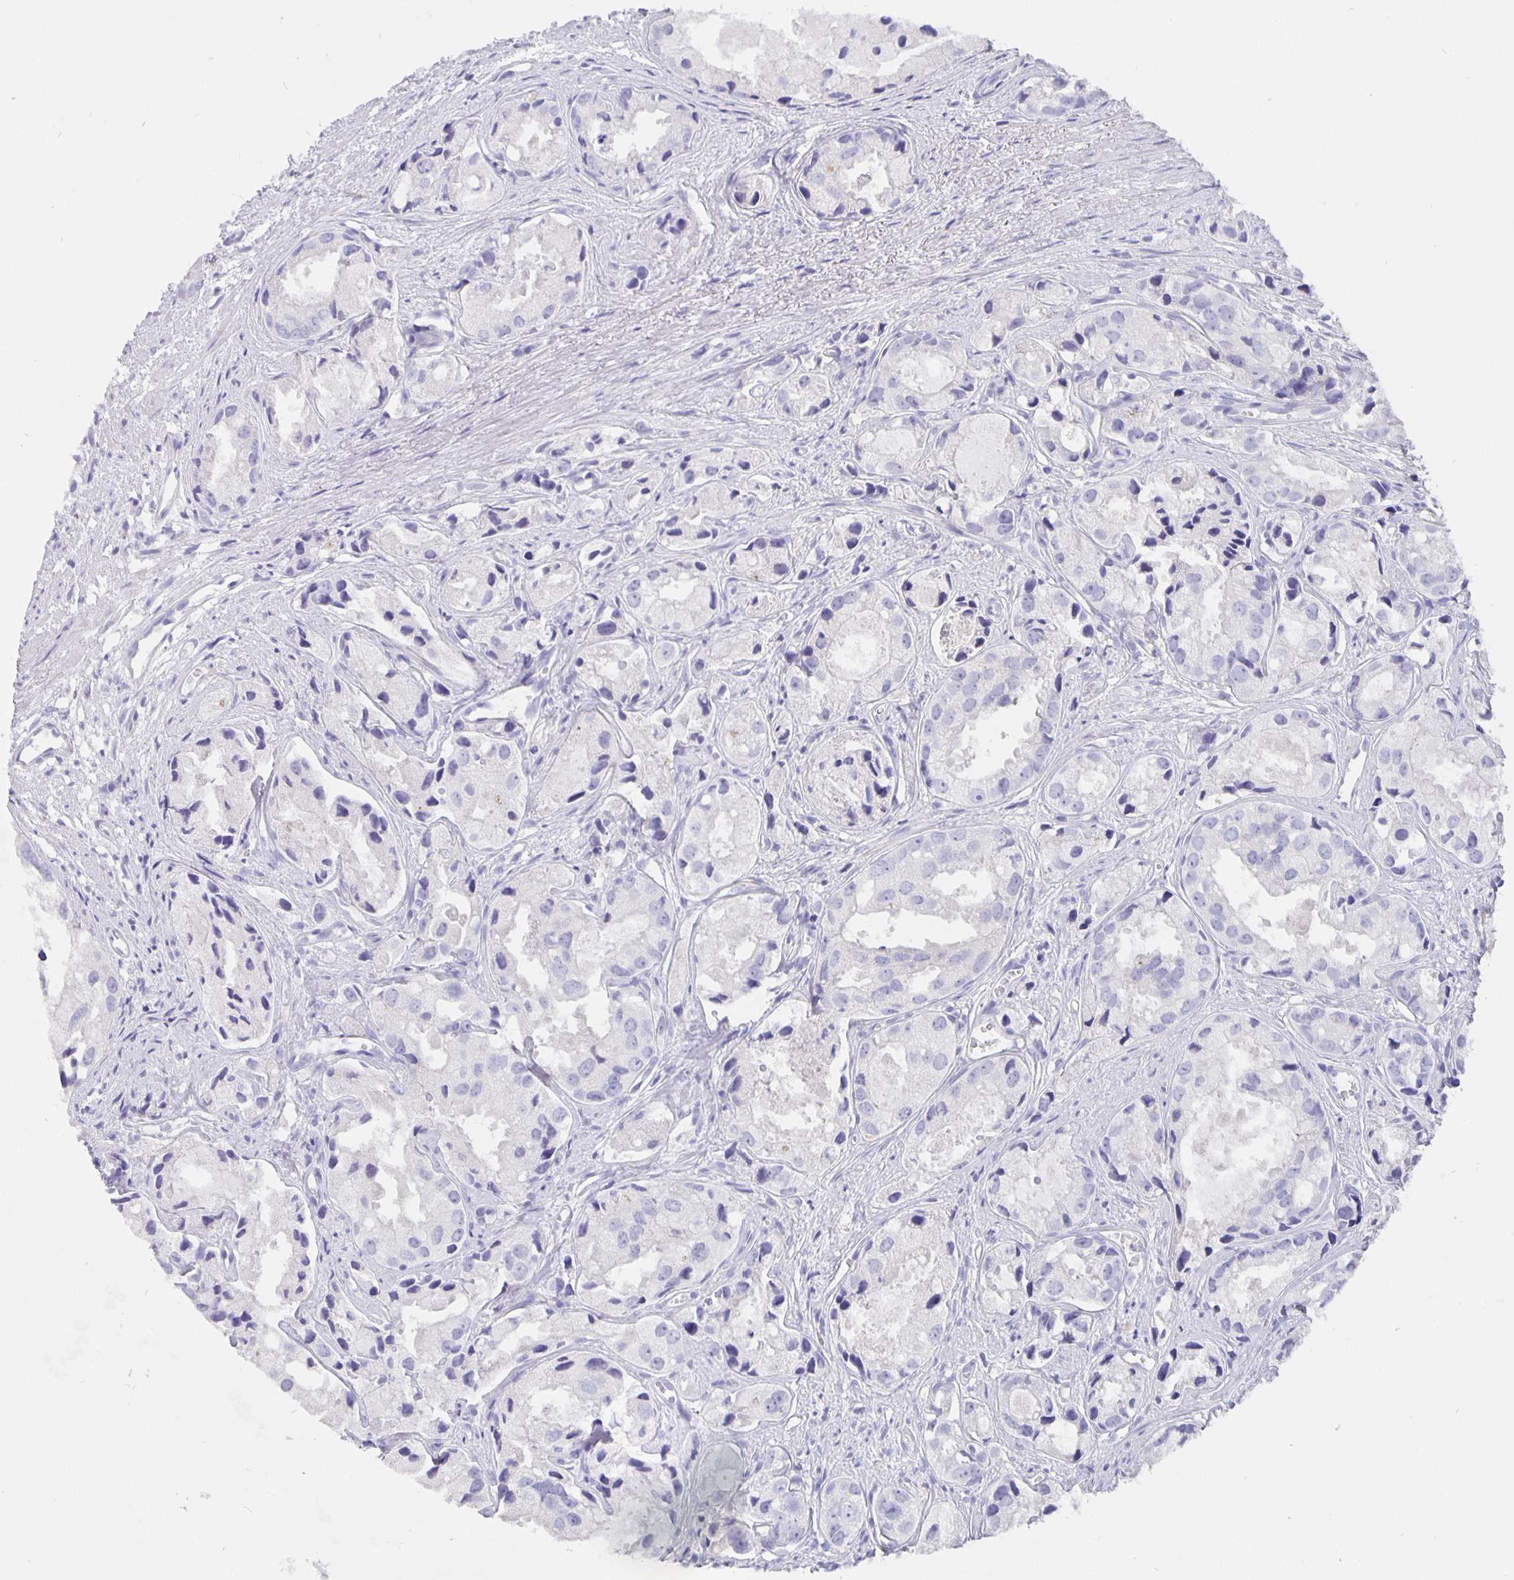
{"staining": {"intensity": "negative", "quantity": "none", "location": "none"}, "tissue": "prostate cancer", "cell_type": "Tumor cells", "image_type": "cancer", "snomed": [{"axis": "morphology", "description": "Adenocarcinoma, High grade"}, {"axis": "topography", "description": "Prostate"}], "caption": "The immunohistochemistry (IHC) micrograph has no significant expression in tumor cells of prostate high-grade adenocarcinoma tissue.", "gene": "CFAP74", "patient": {"sex": "male", "age": 84}}